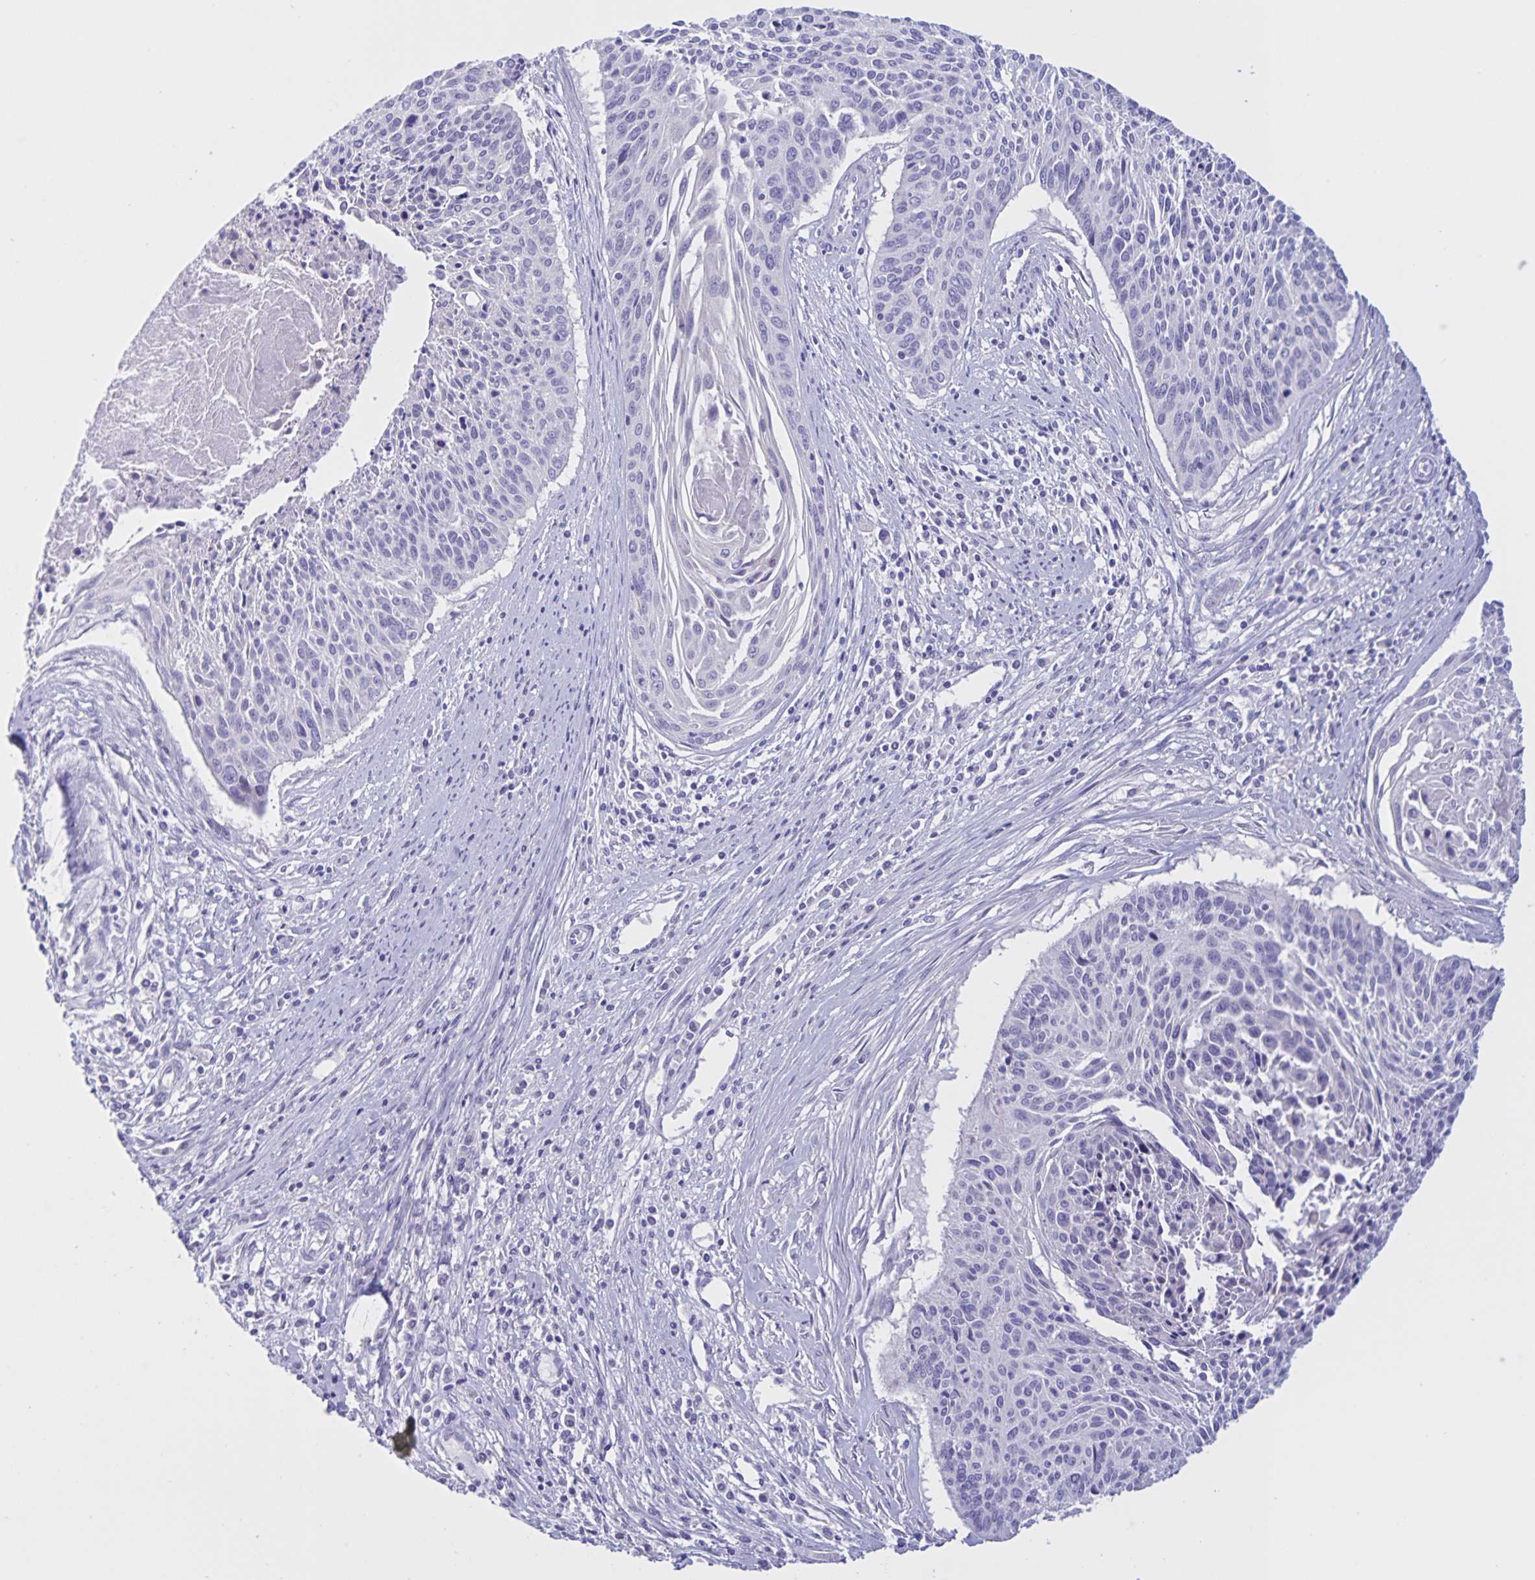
{"staining": {"intensity": "negative", "quantity": "none", "location": "none"}, "tissue": "cervical cancer", "cell_type": "Tumor cells", "image_type": "cancer", "snomed": [{"axis": "morphology", "description": "Squamous cell carcinoma, NOS"}, {"axis": "topography", "description": "Cervix"}], "caption": "An image of cervical cancer stained for a protein shows no brown staining in tumor cells.", "gene": "DMGDH", "patient": {"sex": "female", "age": 55}}